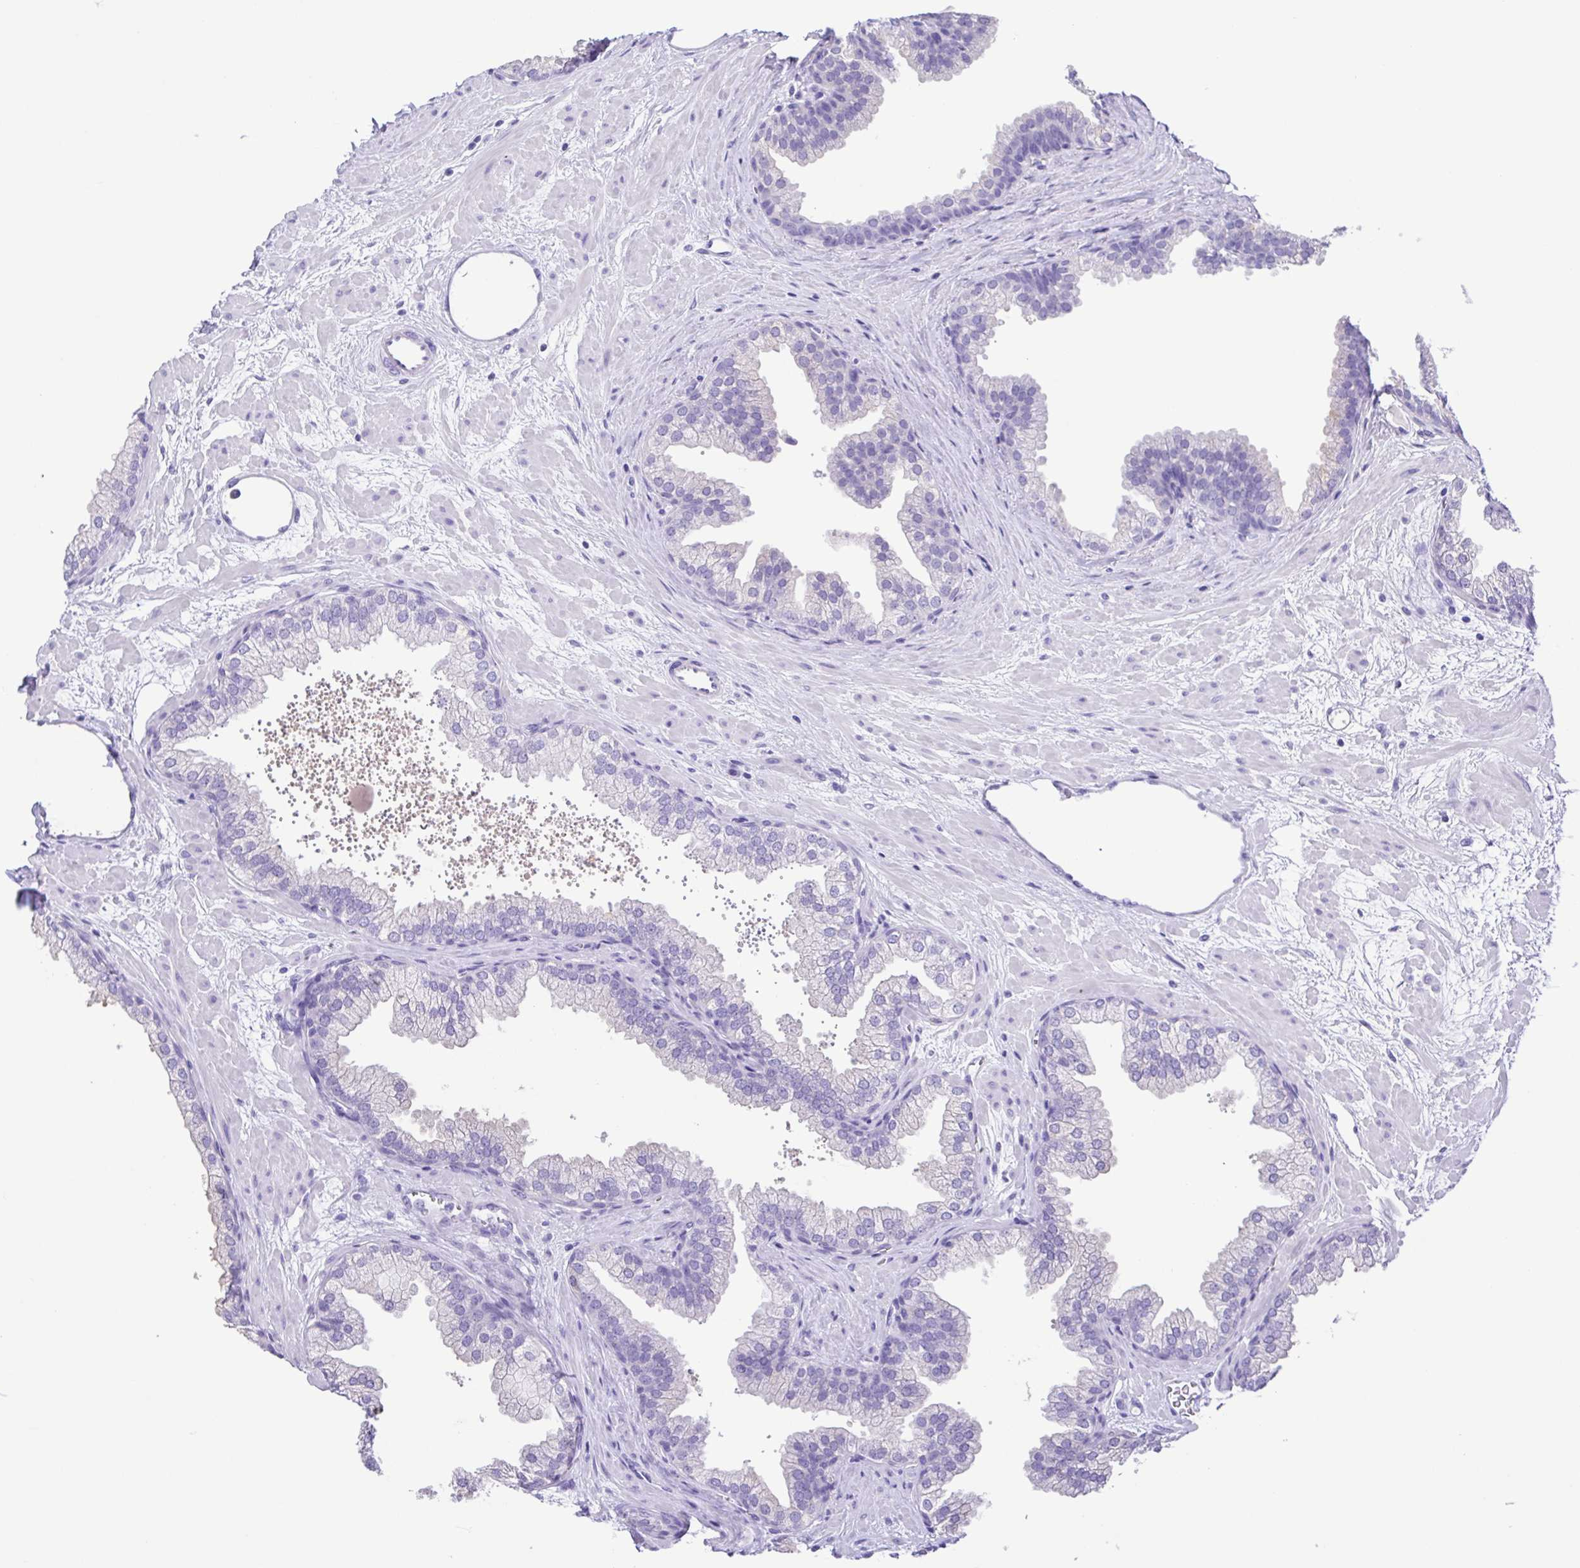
{"staining": {"intensity": "negative", "quantity": "none", "location": "none"}, "tissue": "prostate", "cell_type": "Glandular cells", "image_type": "normal", "snomed": [{"axis": "morphology", "description": "Normal tissue, NOS"}, {"axis": "topography", "description": "Prostate"}], "caption": "Prostate was stained to show a protein in brown. There is no significant positivity in glandular cells. The staining is performed using DAB (3,3'-diaminobenzidine) brown chromogen with nuclei counter-stained in using hematoxylin.", "gene": "OVGP1", "patient": {"sex": "male", "age": 37}}